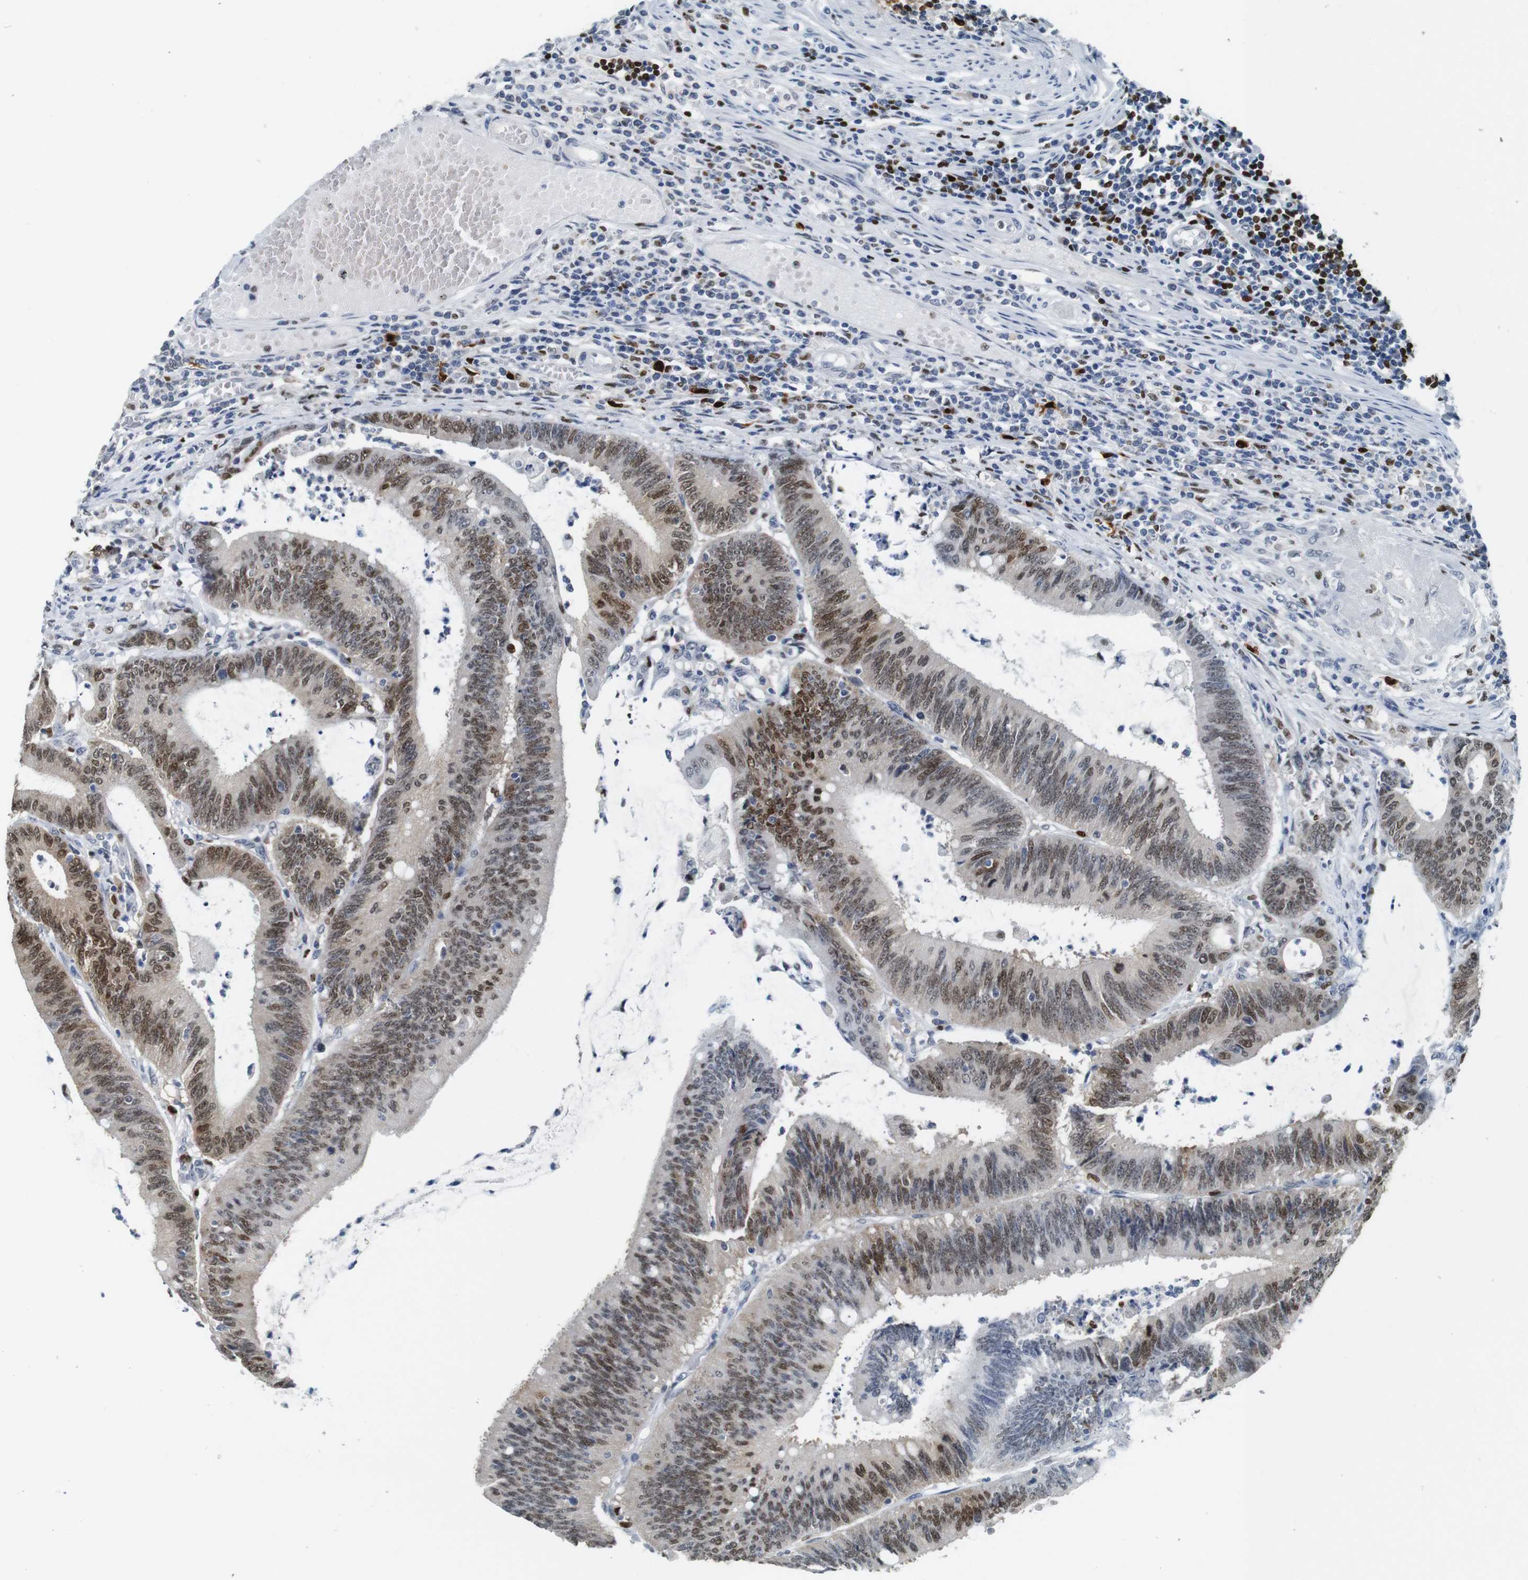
{"staining": {"intensity": "moderate", "quantity": ">75%", "location": "nuclear"}, "tissue": "colorectal cancer", "cell_type": "Tumor cells", "image_type": "cancer", "snomed": [{"axis": "morphology", "description": "Adenocarcinoma, NOS"}, {"axis": "topography", "description": "Rectum"}], "caption": "Moderate nuclear expression for a protein is seen in about >75% of tumor cells of colorectal cancer (adenocarcinoma) using immunohistochemistry (IHC).", "gene": "IRF8", "patient": {"sex": "female", "age": 66}}